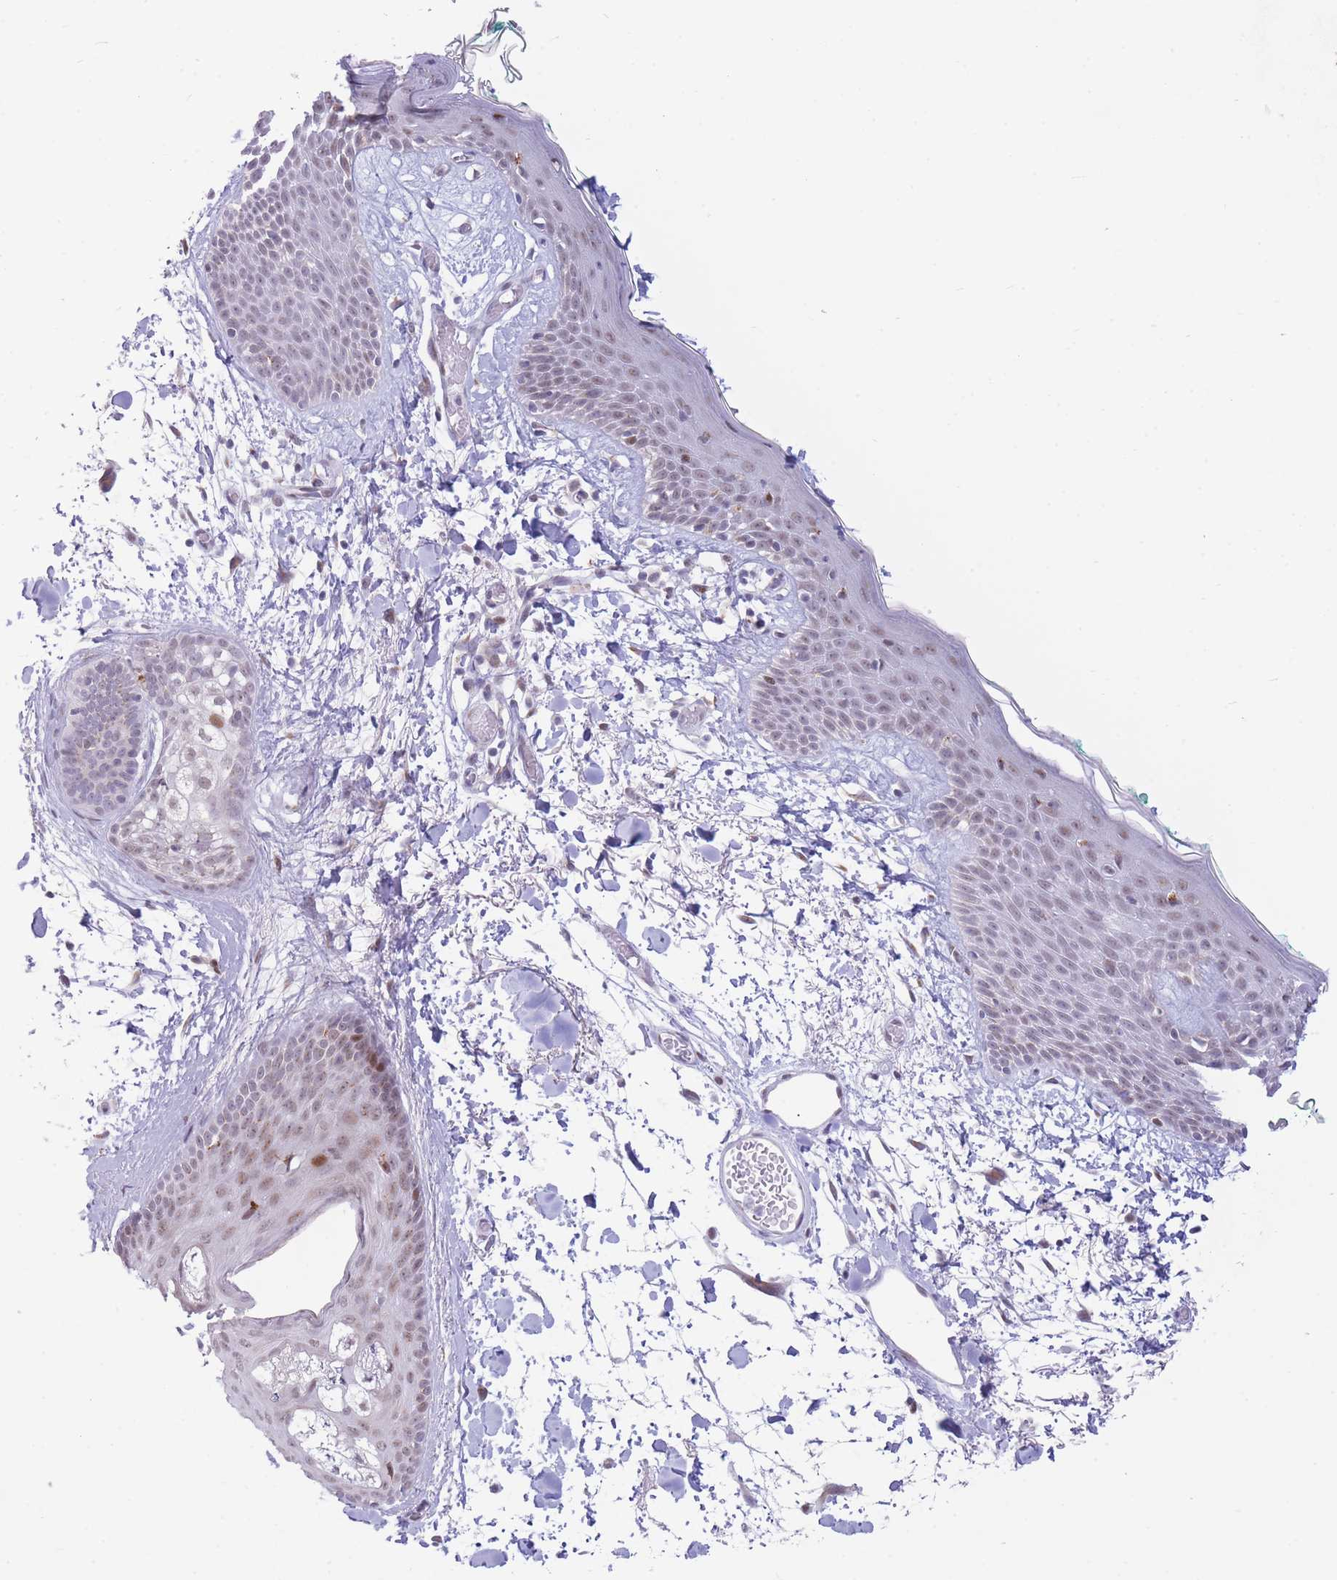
{"staining": {"intensity": "negative", "quantity": "none", "location": "none"}, "tissue": "skin", "cell_type": "Fibroblasts", "image_type": "normal", "snomed": [{"axis": "morphology", "description": "Normal tissue, NOS"}, {"axis": "topography", "description": "Skin"}], "caption": "This is a photomicrograph of immunohistochemistry staining of normal skin, which shows no positivity in fibroblasts.", "gene": "INO80C", "patient": {"sex": "male", "age": 79}}